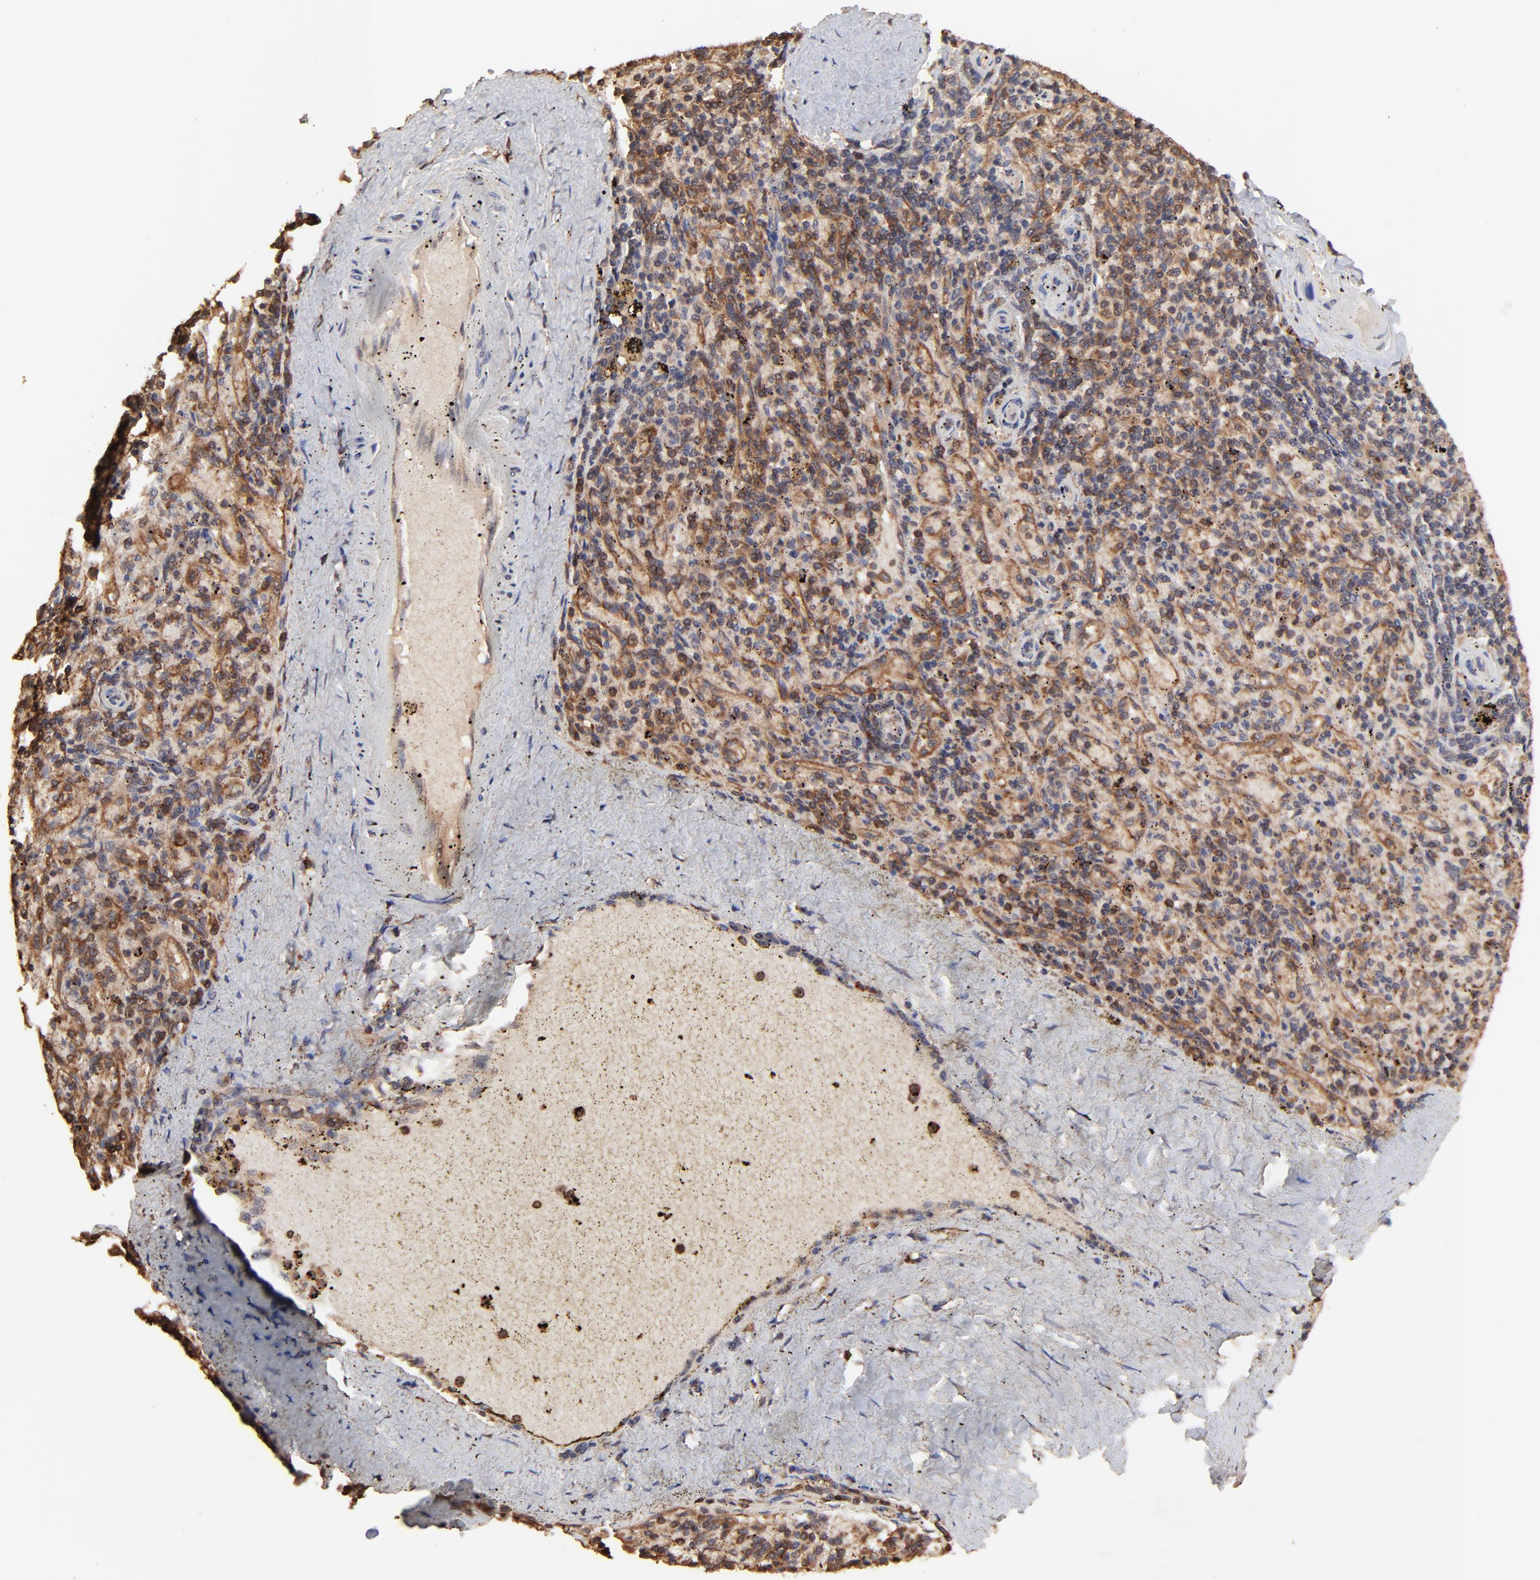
{"staining": {"intensity": "strong", "quantity": ">75%", "location": "cytoplasmic/membranous"}, "tissue": "spleen", "cell_type": "Cells in red pulp", "image_type": "normal", "snomed": [{"axis": "morphology", "description": "Normal tissue, NOS"}, {"axis": "topography", "description": "Spleen"}], "caption": "Strong cytoplasmic/membranous expression is present in approximately >75% of cells in red pulp in normal spleen. The staining was performed using DAB (3,3'-diaminobenzidine), with brown indicating positive protein expression. Nuclei are stained blue with hematoxylin.", "gene": "STON2", "patient": {"sex": "female", "age": 43}}